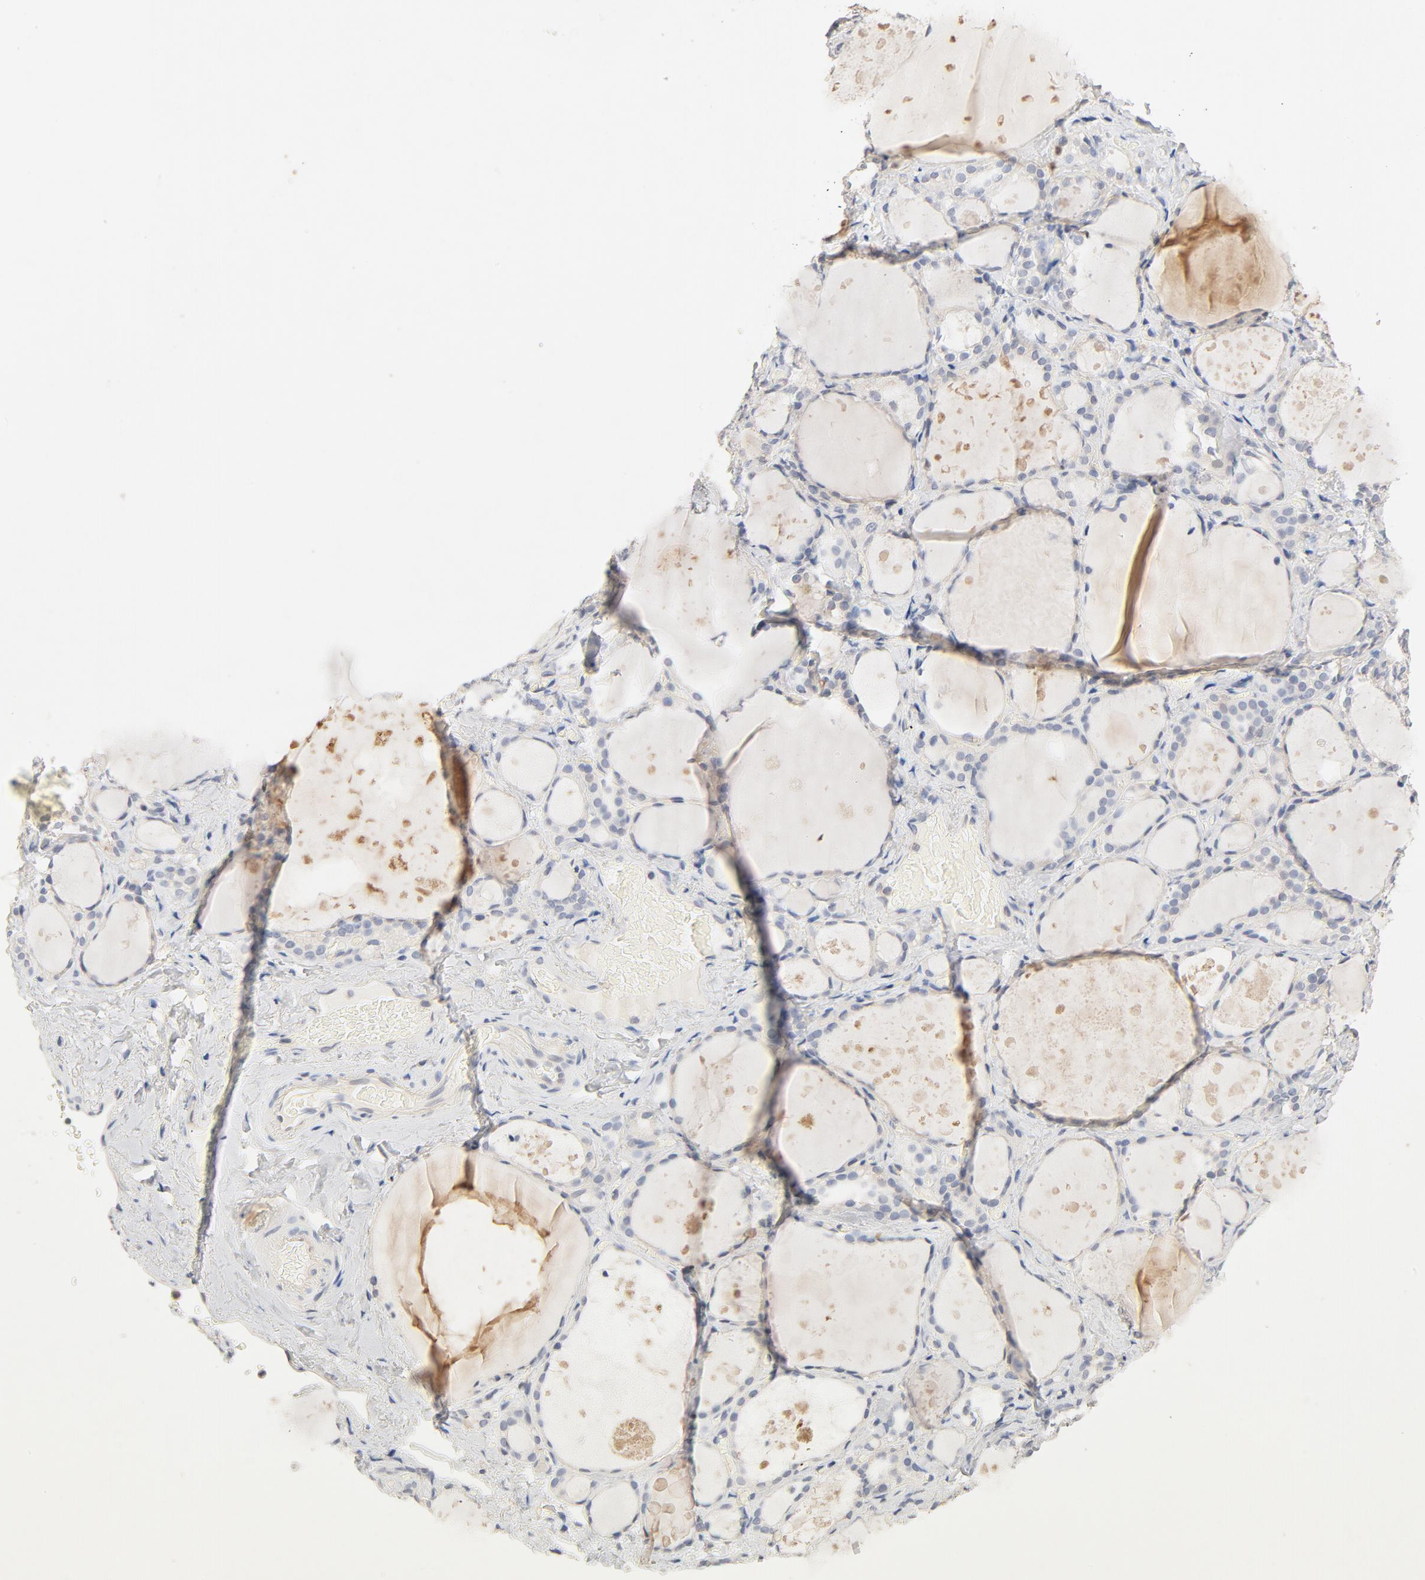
{"staining": {"intensity": "negative", "quantity": "none", "location": "none"}, "tissue": "thyroid gland", "cell_type": "Glandular cells", "image_type": "normal", "snomed": [{"axis": "morphology", "description": "Normal tissue, NOS"}, {"axis": "topography", "description": "Thyroid gland"}], "caption": "Immunohistochemistry micrograph of benign thyroid gland: thyroid gland stained with DAB (3,3'-diaminobenzidine) displays no significant protein expression in glandular cells. Nuclei are stained in blue.", "gene": "STAT1", "patient": {"sex": "female", "age": 75}}